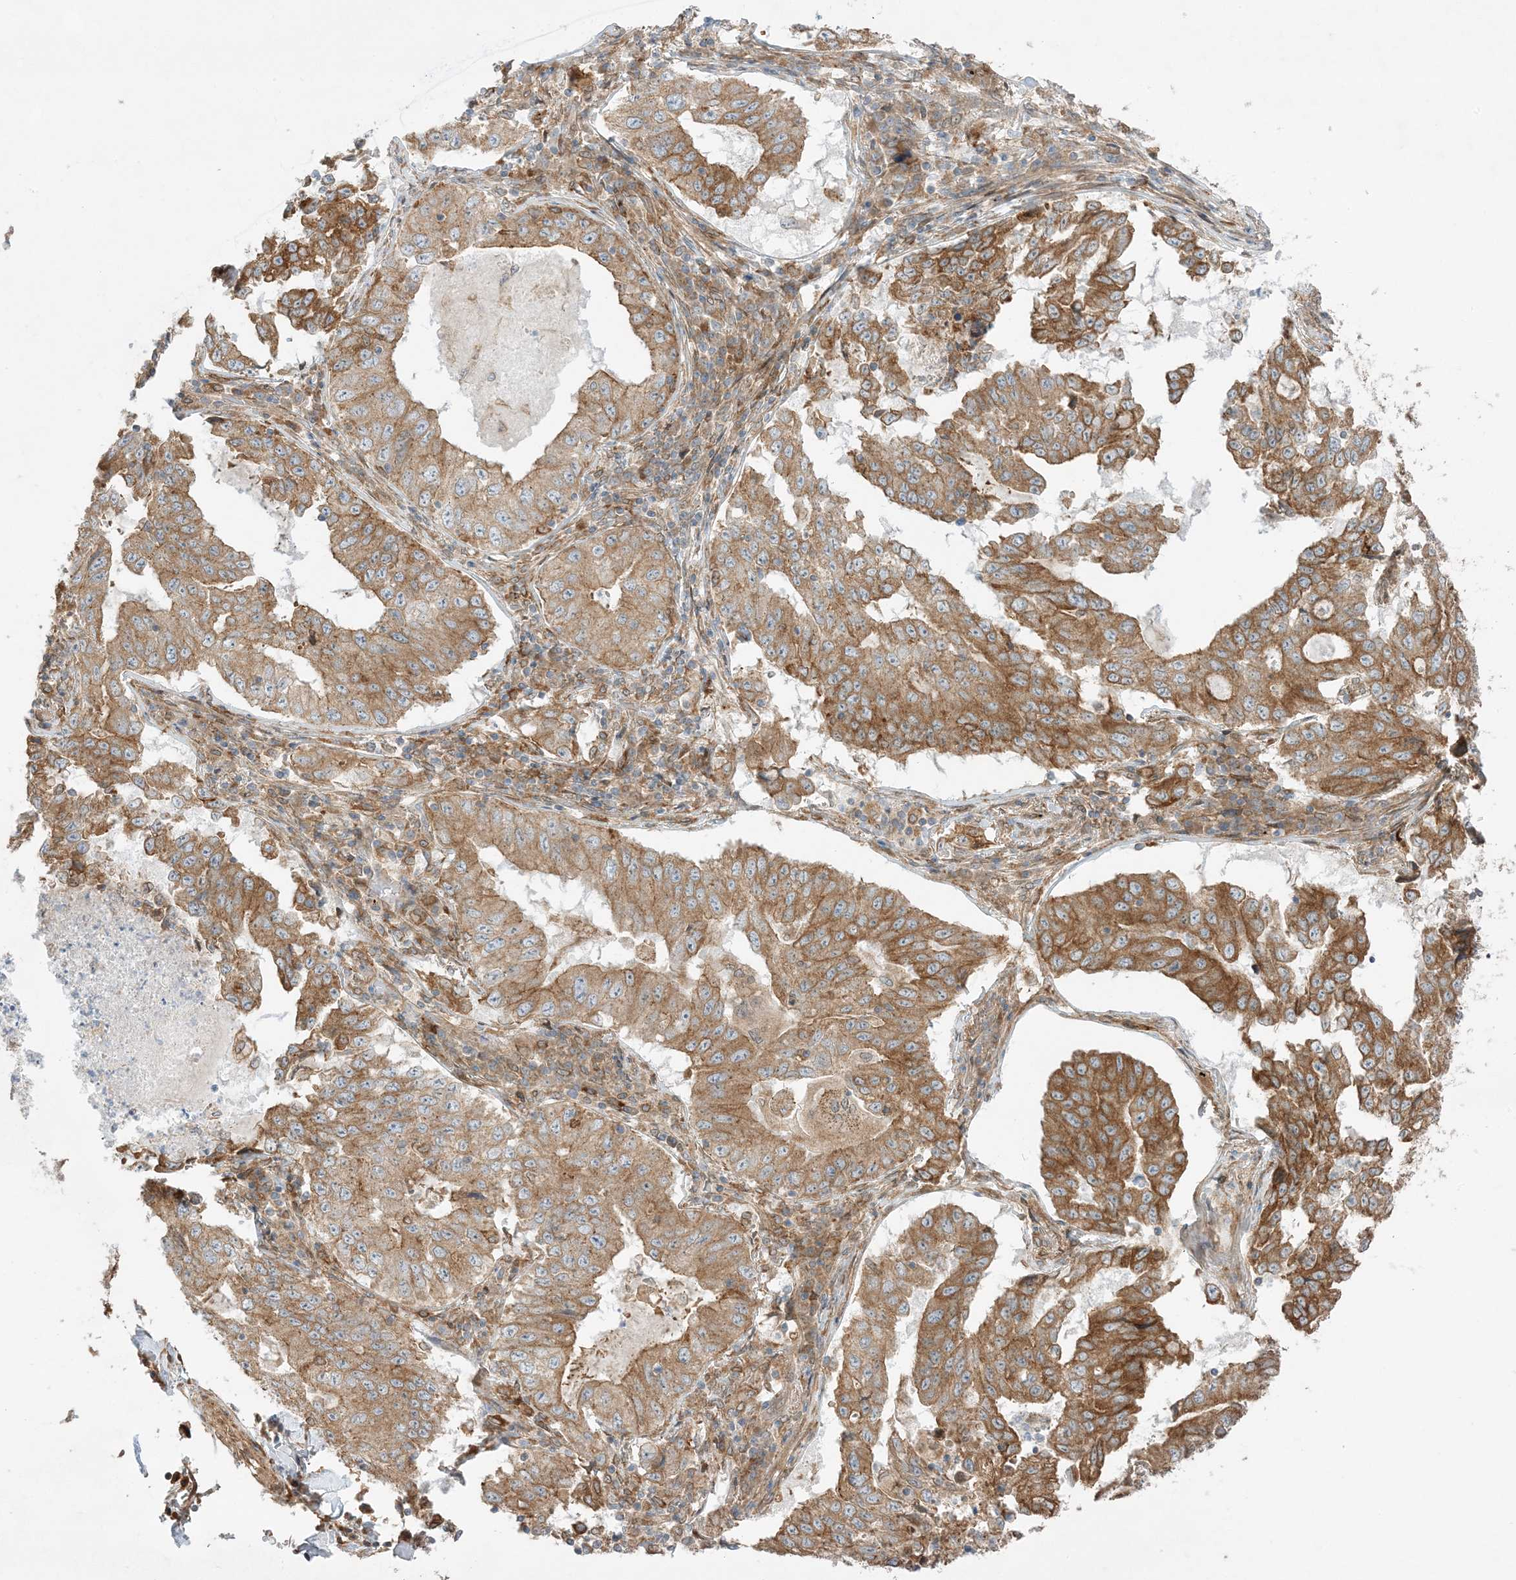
{"staining": {"intensity": "moderate", "quantity": ">75%", "location": "cytoplasmic/membranous"}, "tissue": "lung cancer", "cell_type": "Tumor cells", "image_type": "cancer", "snomed": [{"axis": "morphology", "description": "Adenocarcinoma, NOS"}, {"axis": "topography", "description": "Lung"}], "caption": "Tumor cells show medium levels of moderate cytoplasmic/membranous staining in about >75% of cells in human lung cancer.", "gene": "SCARF2", "patient": {"sex": "female", "age": 51}}